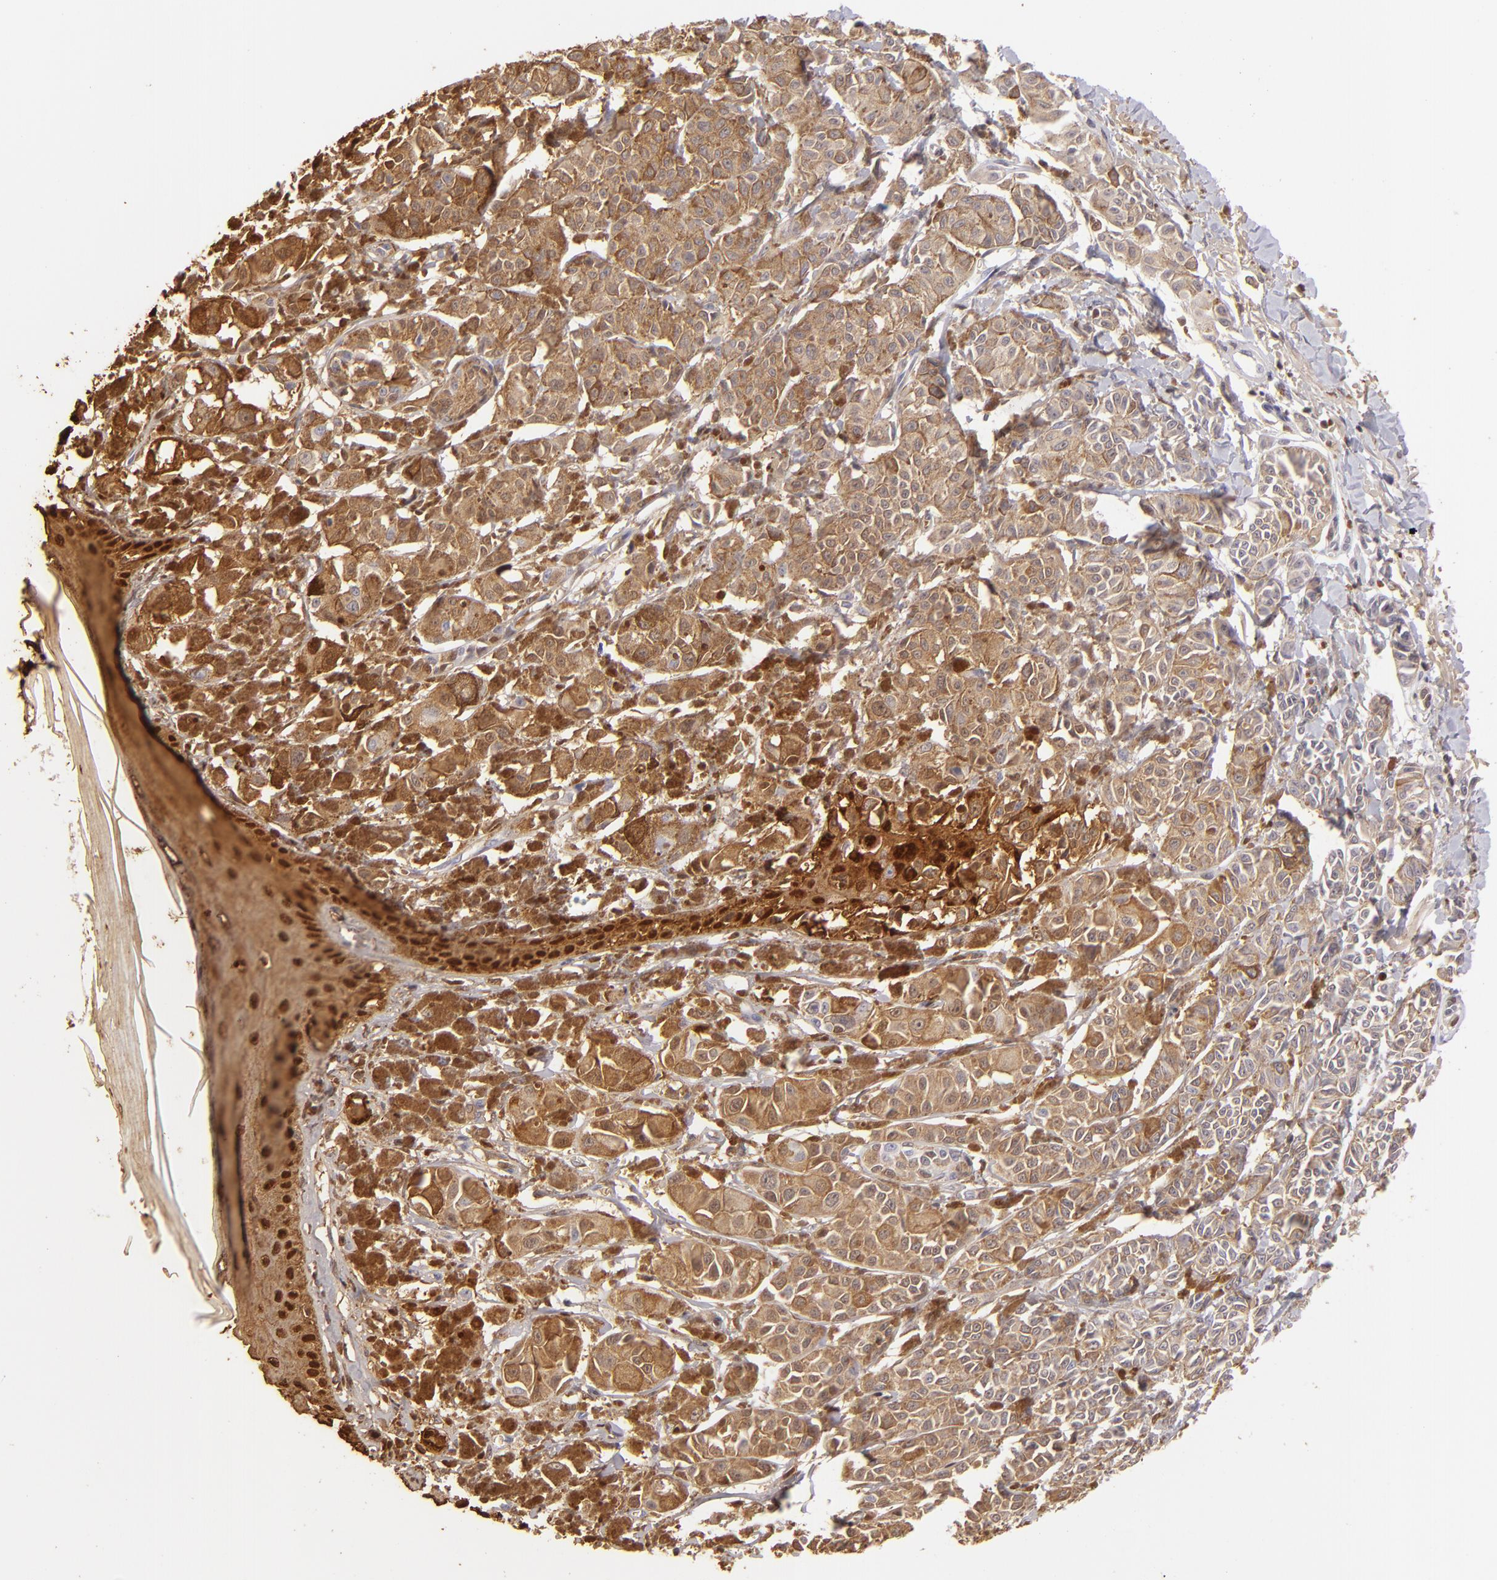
{"staining": {"intensity": "moderate", "quantity": ">75%", "location": "cytoplasmic/membranous,nuclear"}, "tissue": "melanoma", "cell_type": "Tumor cells", "image_type": "cancer", "snomed": [{"axis": "morphology", "description": "Malignant melanoma, NOS"}, {"axis": "topography", "description": "Skin"}], "caption": "Moderate cytoplasmic/membranous and nuclear staining for a protein is appreciated in approximately >75% of tumor cells of malignant melanoma using immunohistochemistry (IHC).", "gene": "S100A2", "patient": {"sex": "male", "age": 76}}